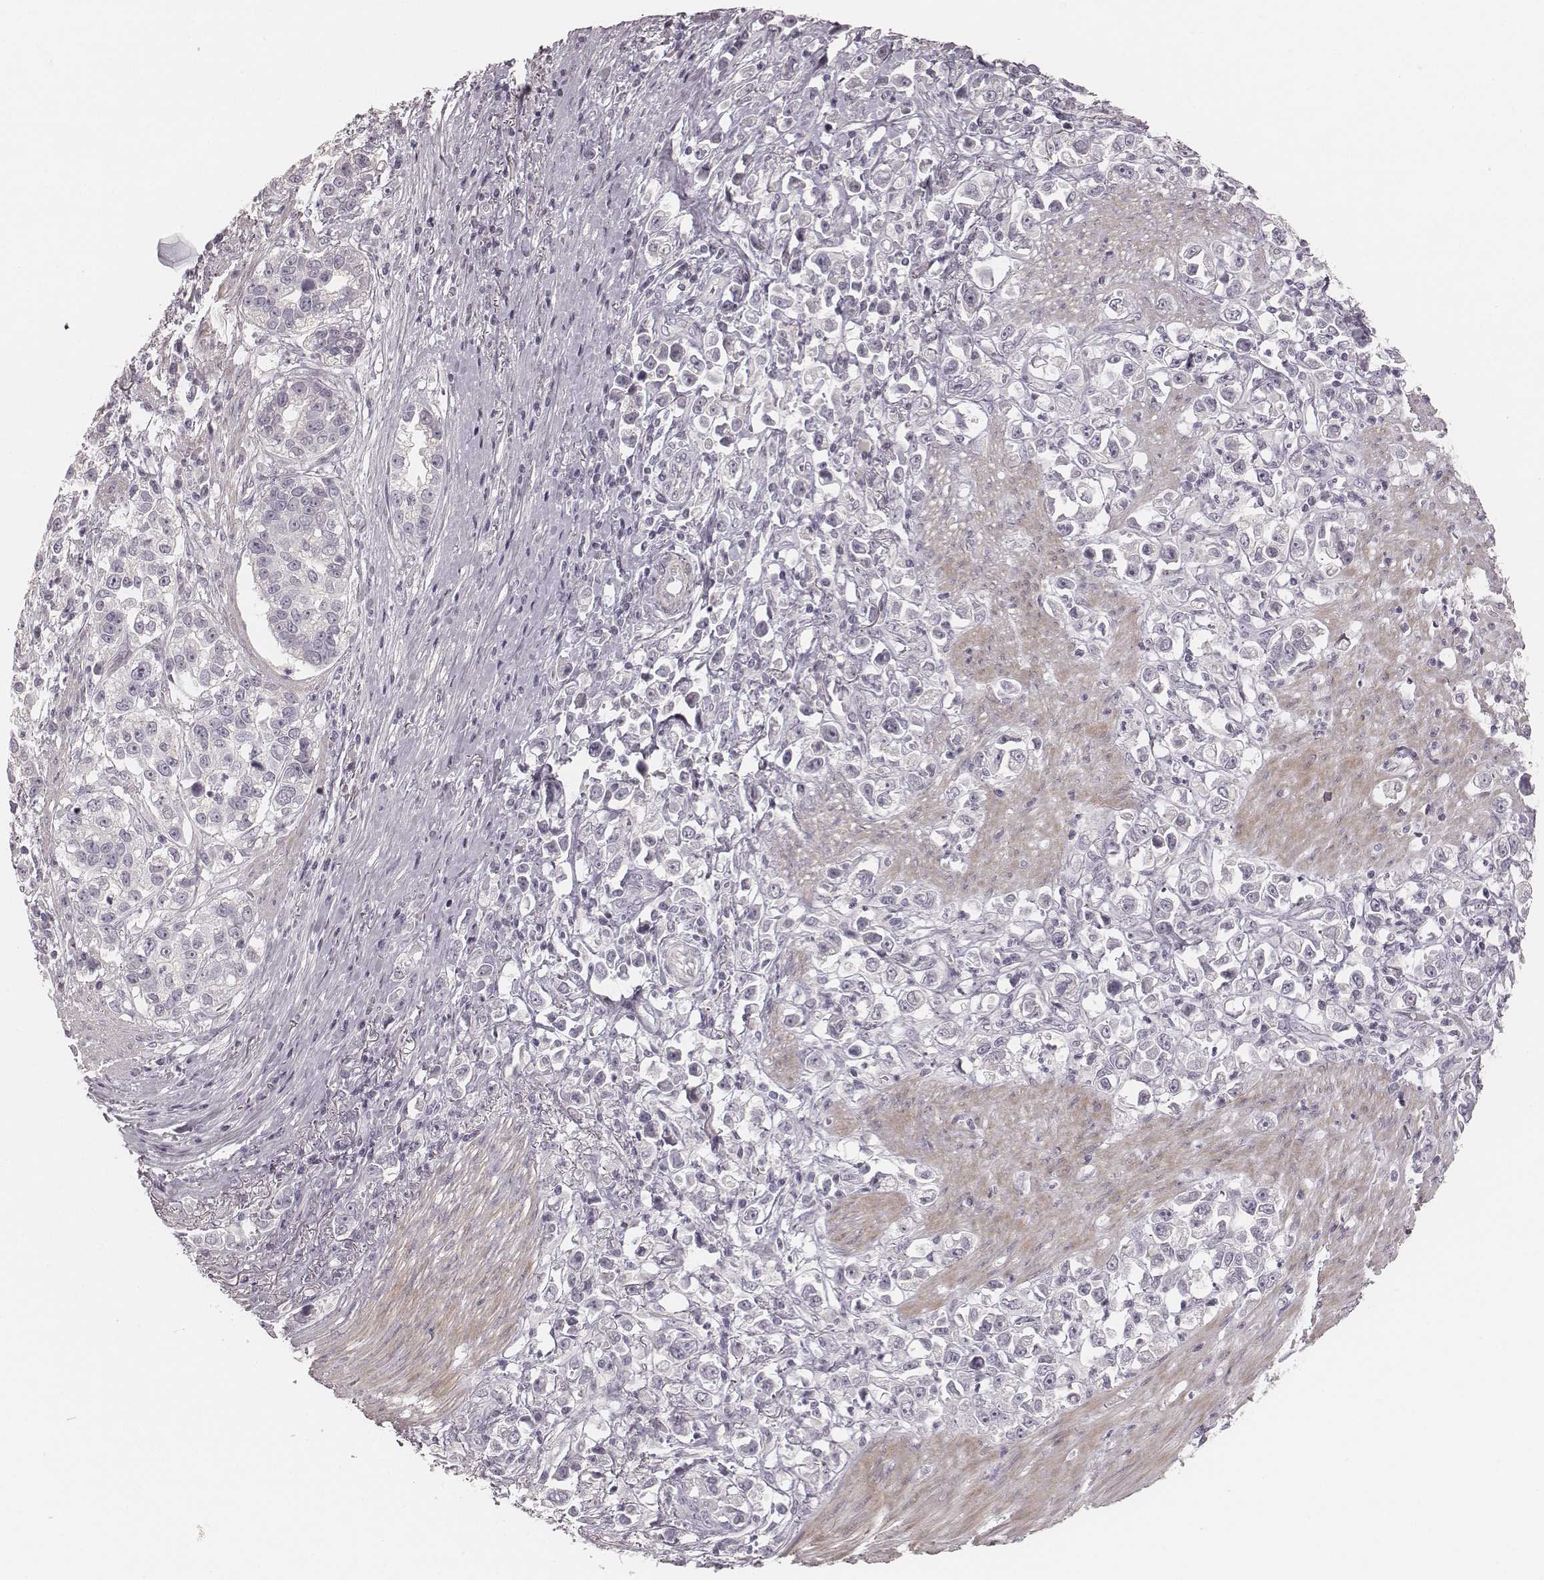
{"staining": {"intensity": "negative", "quantity": "none", "location": "none"}, "tissue": "stomach cancer", "cell_type": "Tumor cells", "image_type": "cancer", "snomed": [{"axis": "morphology", "description": "Adenocarcinoma, NOS"}, {"axis": "topography", "description": "Stomach"}], "caption": "An immunohistochemistry (IHC) histopathology image of adenocarcinoma (stomach) is shown. There is no staining in tumor cells of adenocarcinoma (stomach). The staining is performed using DAB brown chromogen with nuclei counter-stained in using hematoxylin.", "gene": "SPATA24", "patient": {"sex": "male", "age": 93}}